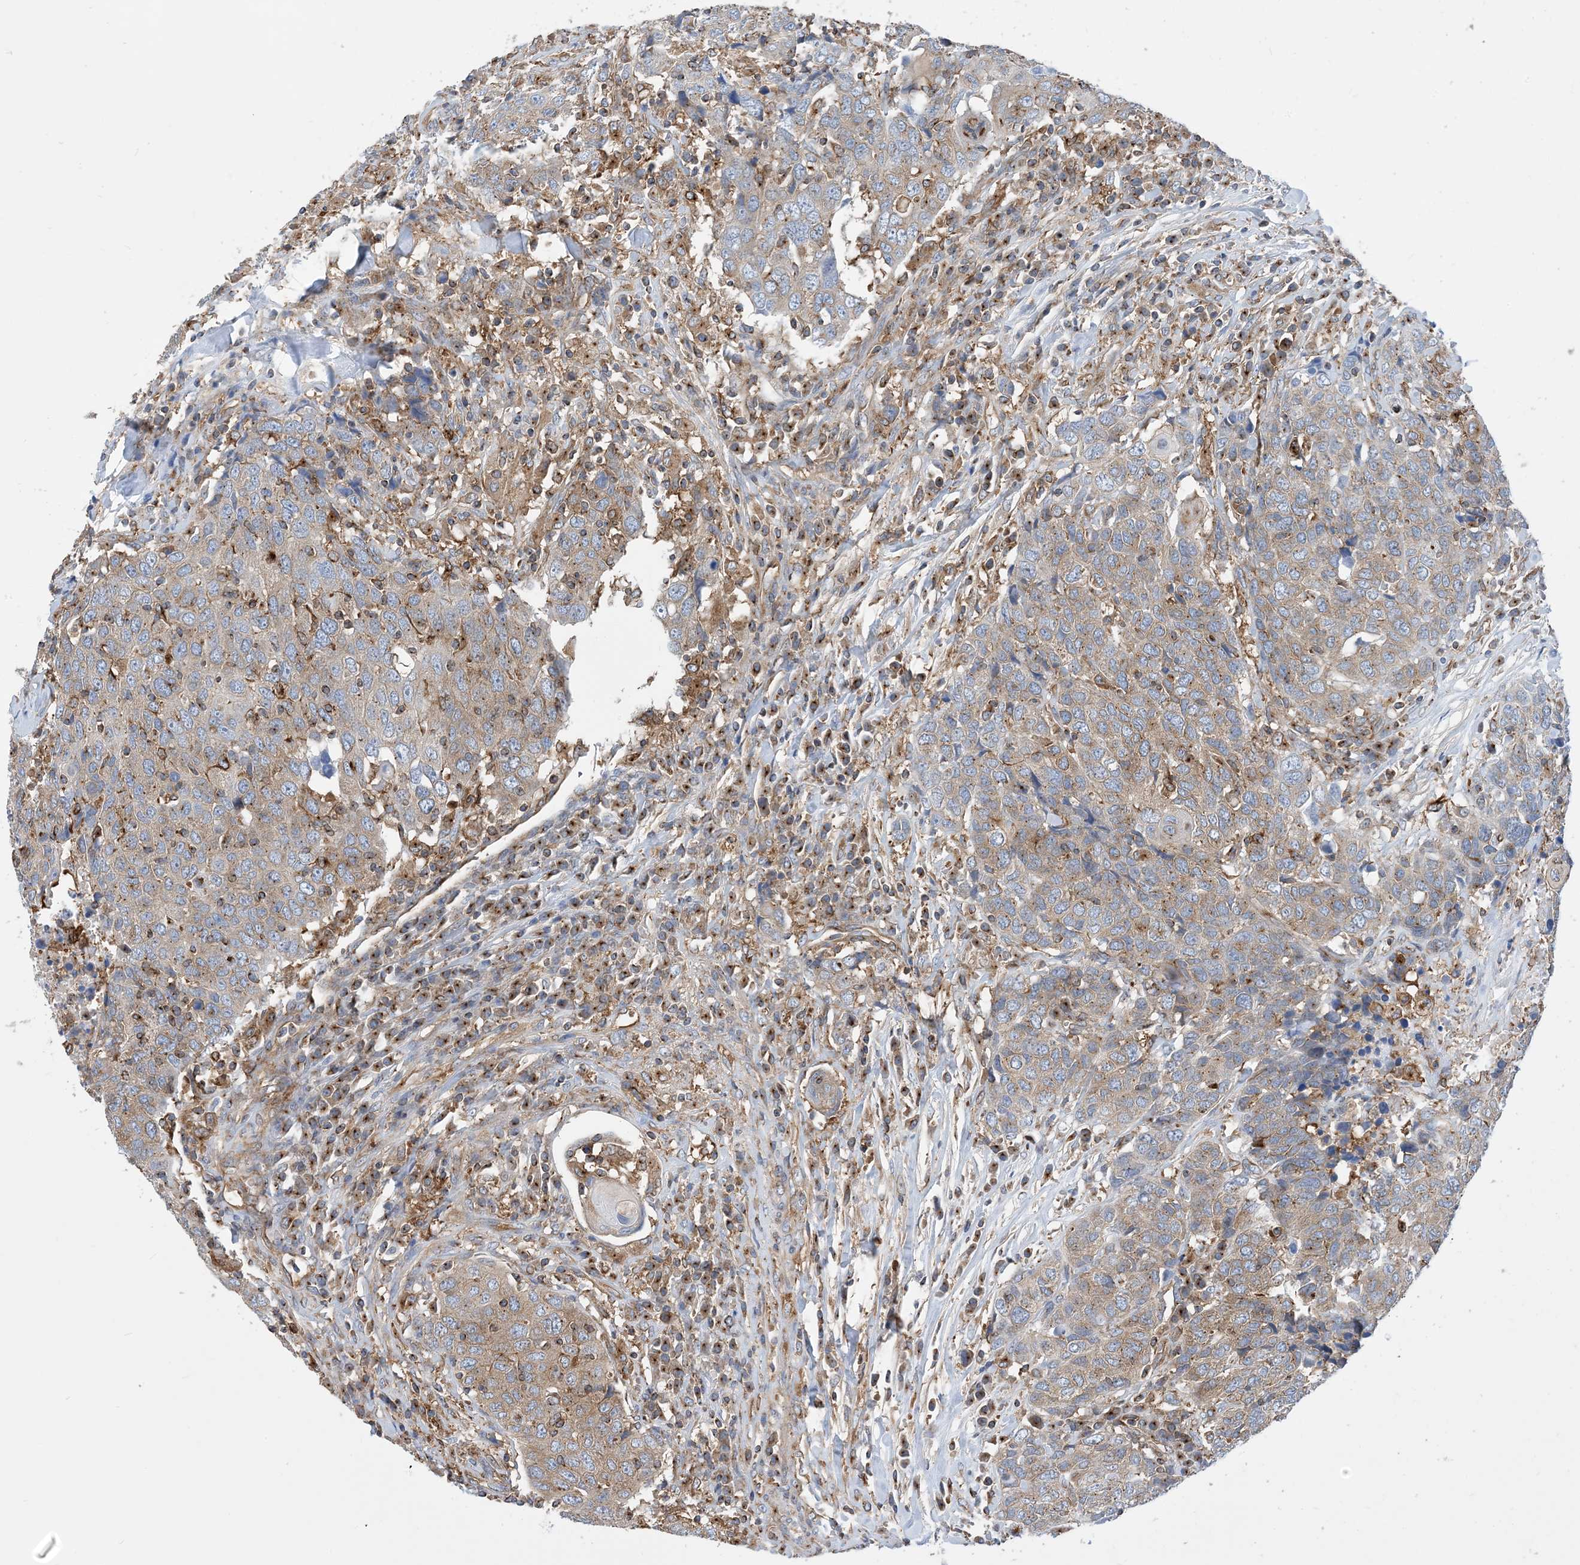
{"staining": {"intensity": "weak", "quantity": "25%-75%", "location": "cytoplasmic/membranous"}, "tissue": "head and neck cancer", "cell_type": "Tumor cells", "image_type": "cancer", "snomed": [{"axis": "morphology", "description": "Squamous cell carcinoma, NOS"}, {"axis": "topography", "description": "Head-Neck"}], "caption": "The micrograph displays immunohistochemical staining of head and neck cancer. There is weak cytoplasmic/membranous positivity is appreciated in approximately 25%-75% of tumor cells.", "gene": "DYNC1LI1", "patient": {"sex": "male", "age": 66}}